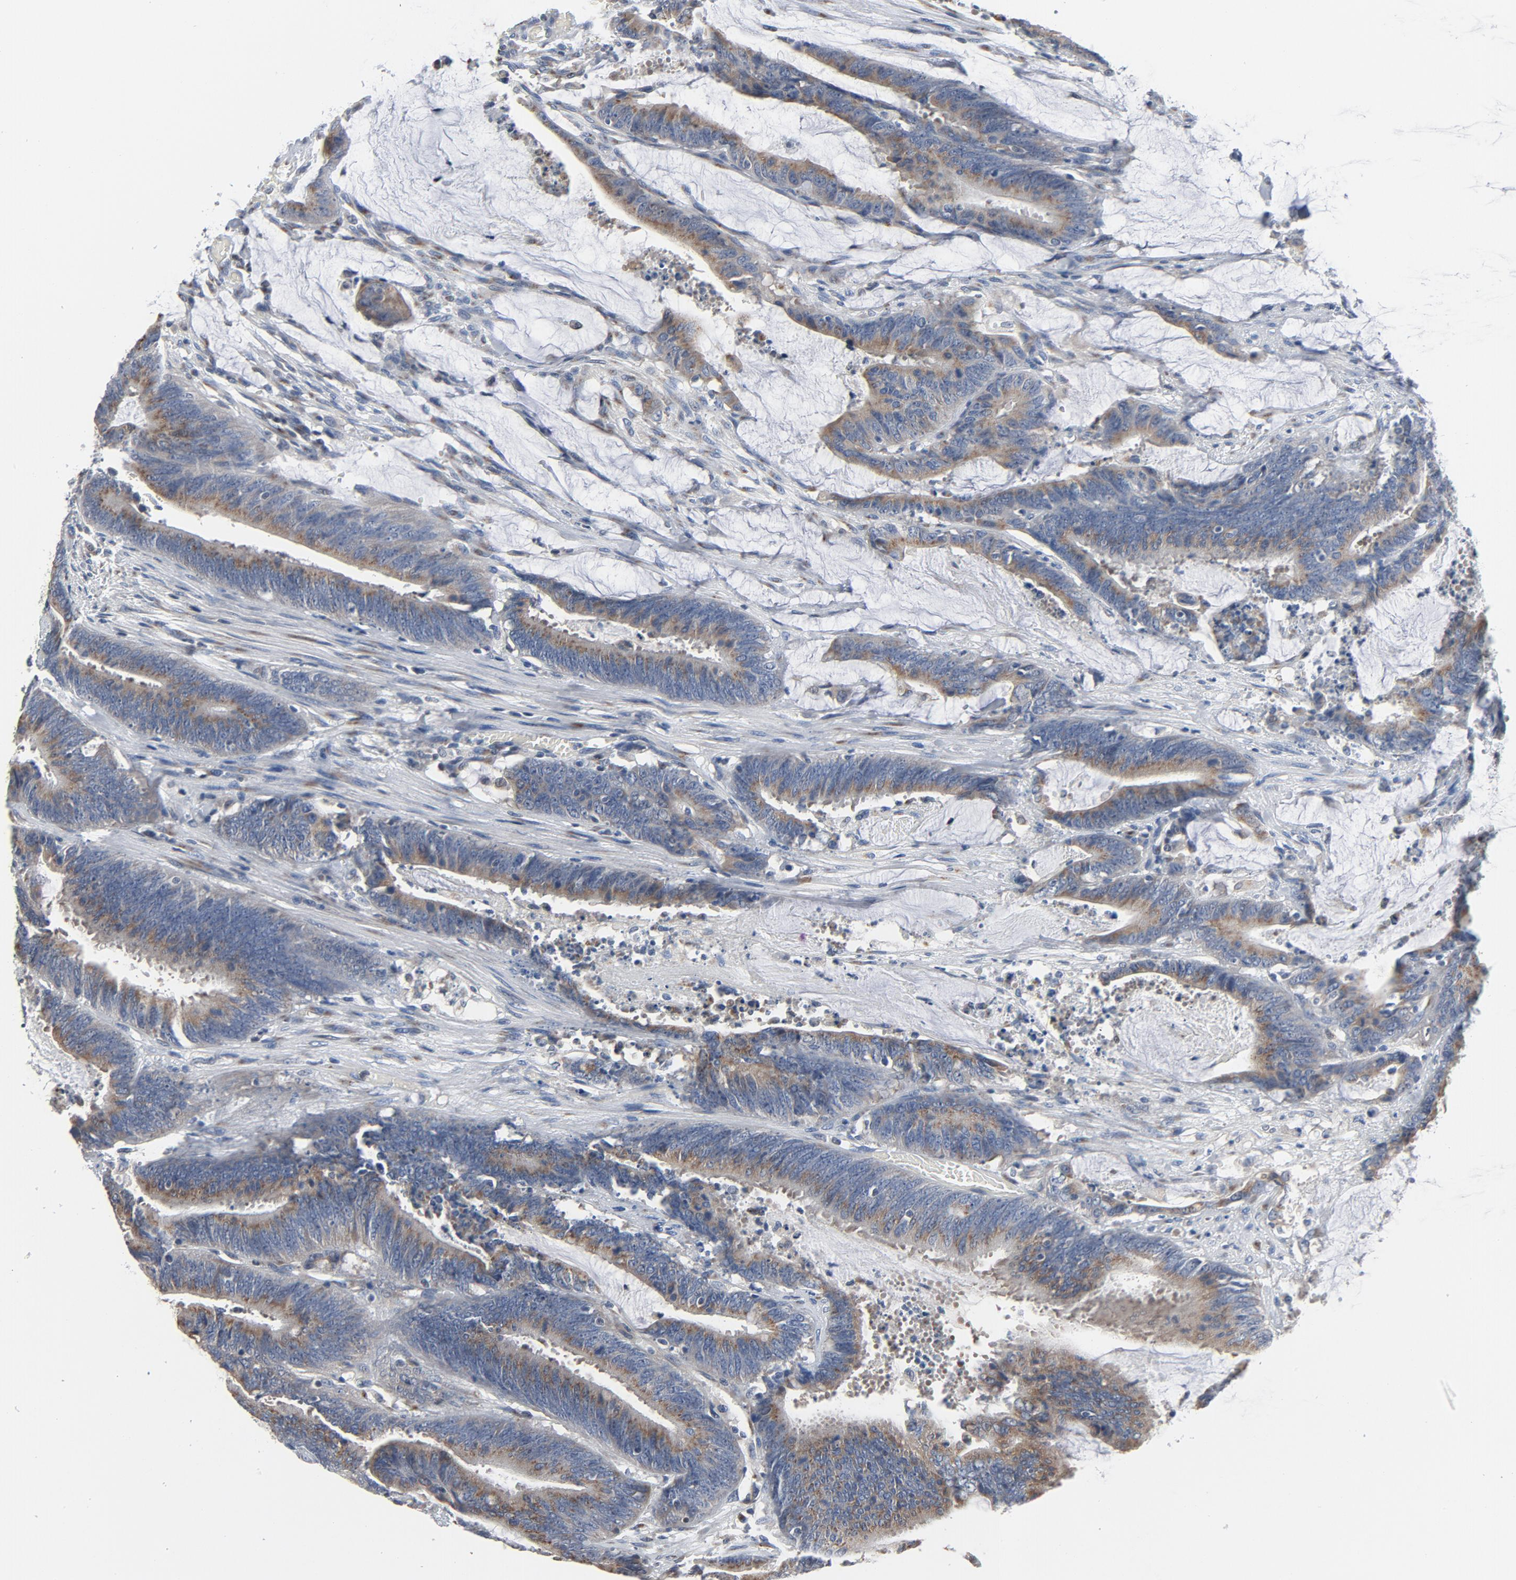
{"staining": {"intensity": "moderate", "quantity": ">75%", "location": "cytoplasmic/membranous"}, "tissue": "colorectal cancer", "cell_type": "Tumor cells", "image_type": "cancer", "snomed": [{"axis": "morphology", "description": "Adenocarcinoma, NOS"}, {"axis": "topography", "description": "Rectum"}], "caption": "A medium amount of moderate cytoplasmic/membranous expression is present in about >75% of tumor cells in adenocarcinoma (colorectal) tissue. (Brightfield microscopy of DAB IHC at high magnification).", "gene": "YIPF6", "patient": {"sex": "female", "age": 66}}